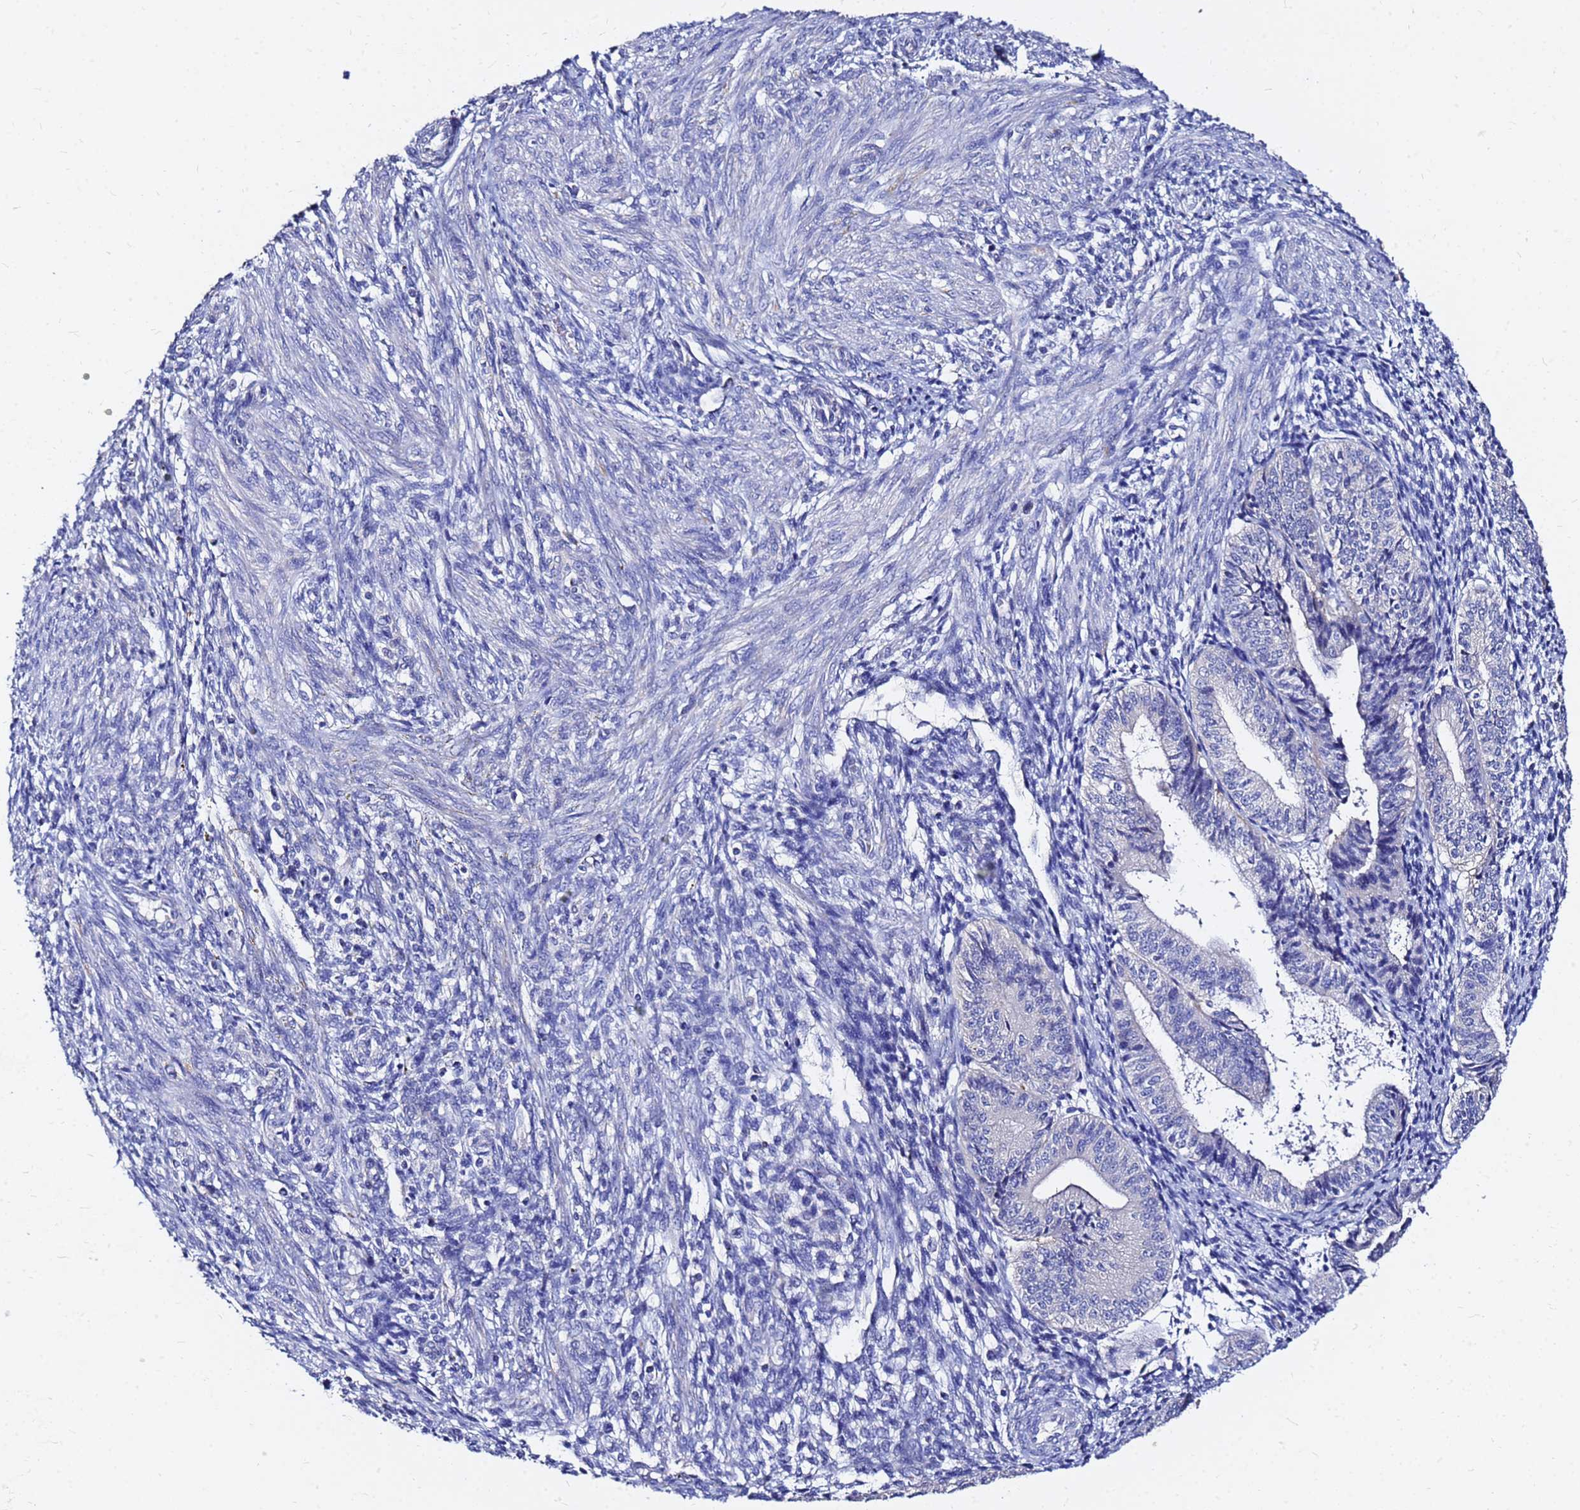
{"staining": {"intensity": "negative", "quantity": "none", "location": "none"}, "tissue": "endometrium", "cell_type": "Cells in endometrial stroma", "image_type": "normal", "snomed": [{"axis": "morphology", "description": "Normal tissue, NOS"}, {"axis": "topography", "description": "Endometrium"}], "caption": "Benign endometrium was stained to show a protein in brown. There is no significant staining in cells in endometrial stroma.", "gene": "FAM183A", "patient": {"sex": "female", "age": 34}}